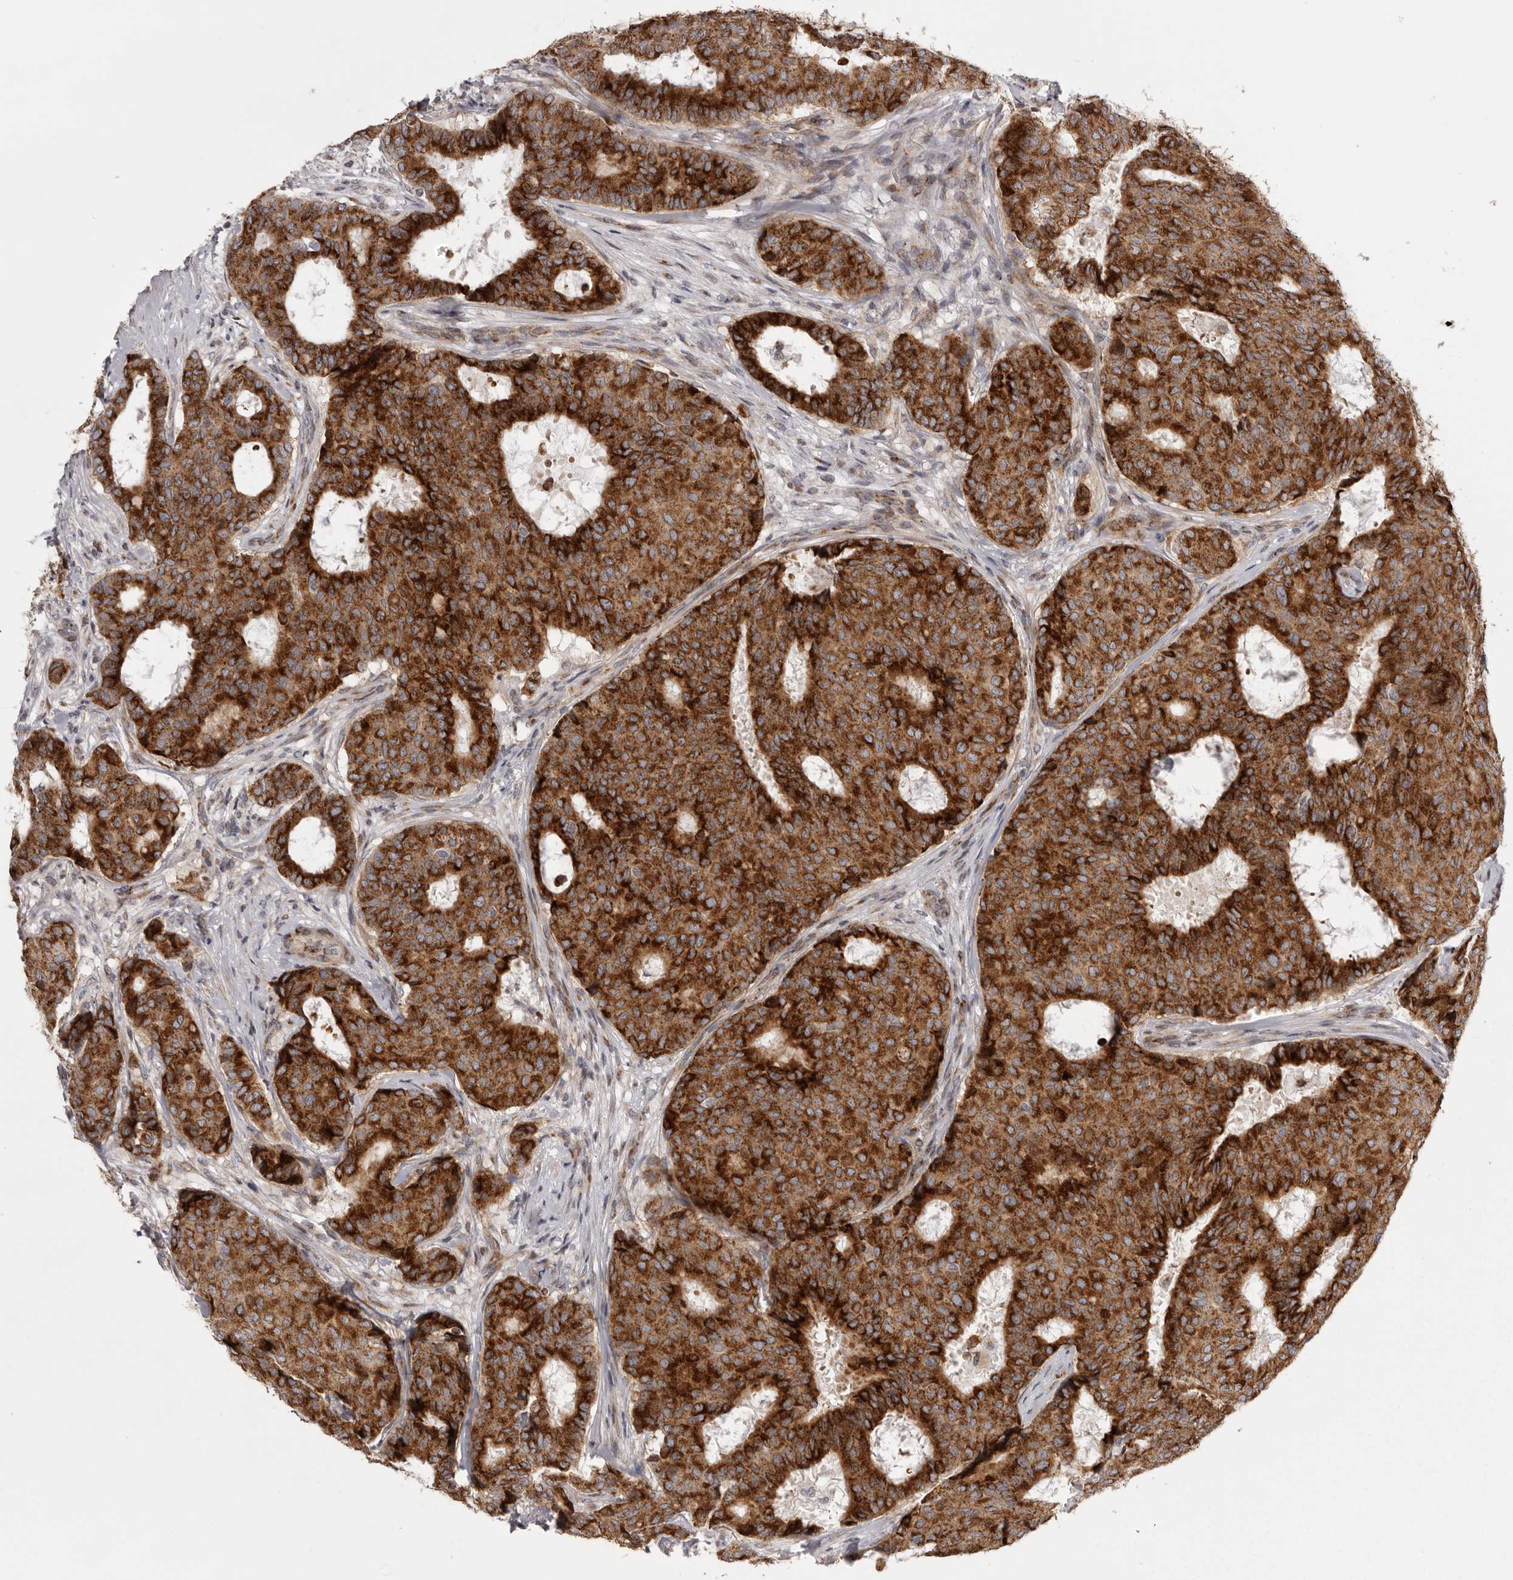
{"staining": {"intensity": "strong", "quantity": ">75%", "location": "cytoplasmic/membranous"}, "tissue": "breast cancer", "cell_type": "Tumor cells", "image_type": "cancer", "snomed": [{"axis": "morphology", "description": "Duct carcinoma"}, {"axis": "topography", "description": "Breast"}], "caption": "Protein staining displays strong cytoplasmic/membranous staining in approximately >75% of tumor cells in breast cancer.", "gene": "WDR47", "patient": {"sex": "female", "age": 75}}